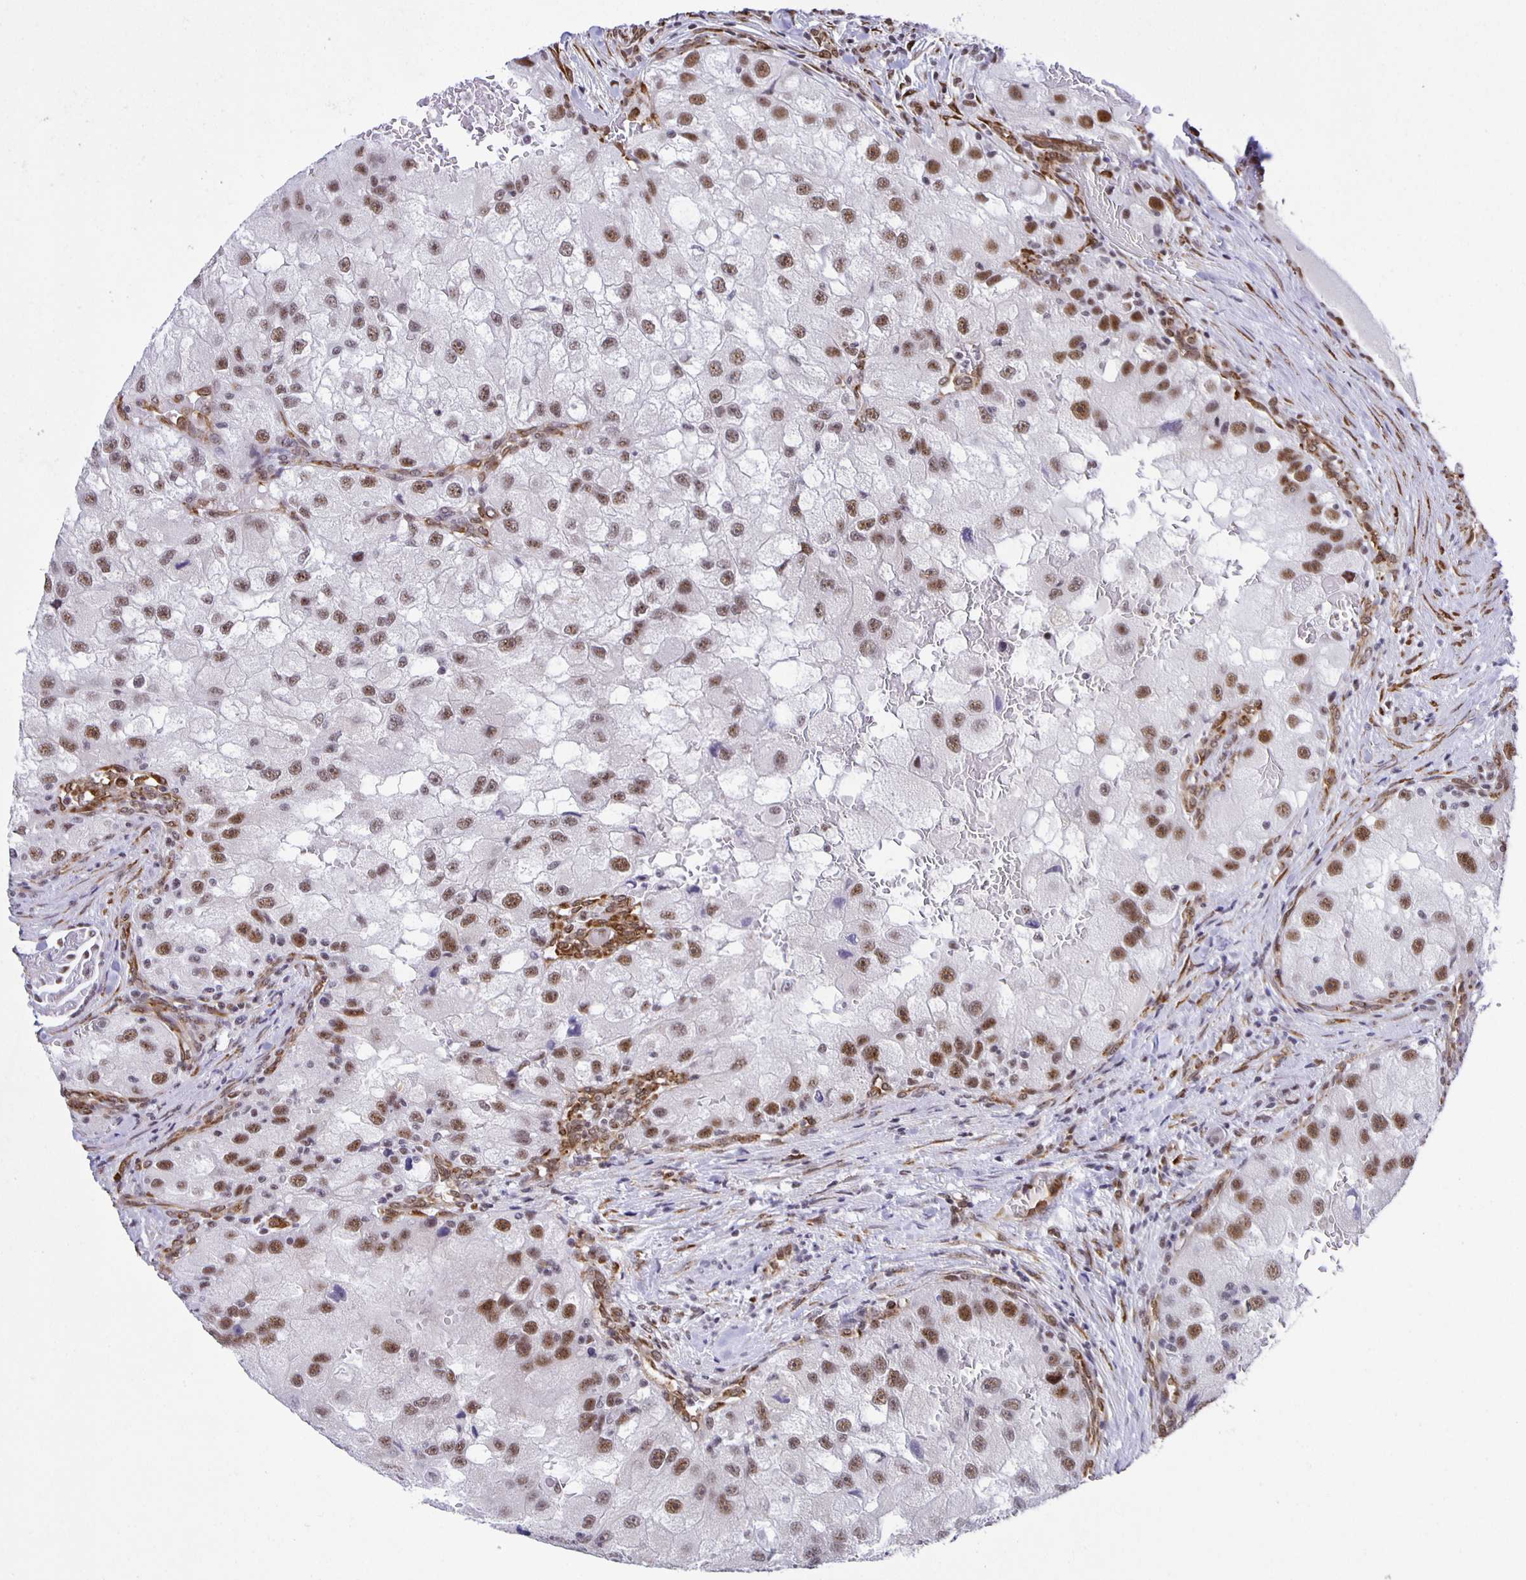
{"staining": {"intensity": "moderate", "quantity": ">75%", "location": "nuclear"}, "tissue": "renal cancer", "cell_type": "Tumor cells", "image_type": "cancer", "snomed": [{"axis": "morphology", "description": "Adenocarcinoma, NOS"}, {"axis": "topography", "description": "Kidney"}], "caption": "Immunohistochemical staining of human renal cancer (adenocarcinoma) reveals moderate nuclear protein expression in about >75% of tumor cells. (Stains: DAB in brown, nuclei in blue, Microscopy: brightfield microscopy at high magnification).", "gene": "ZRANB2", "patient": {"sex": "male", "age": 63}}